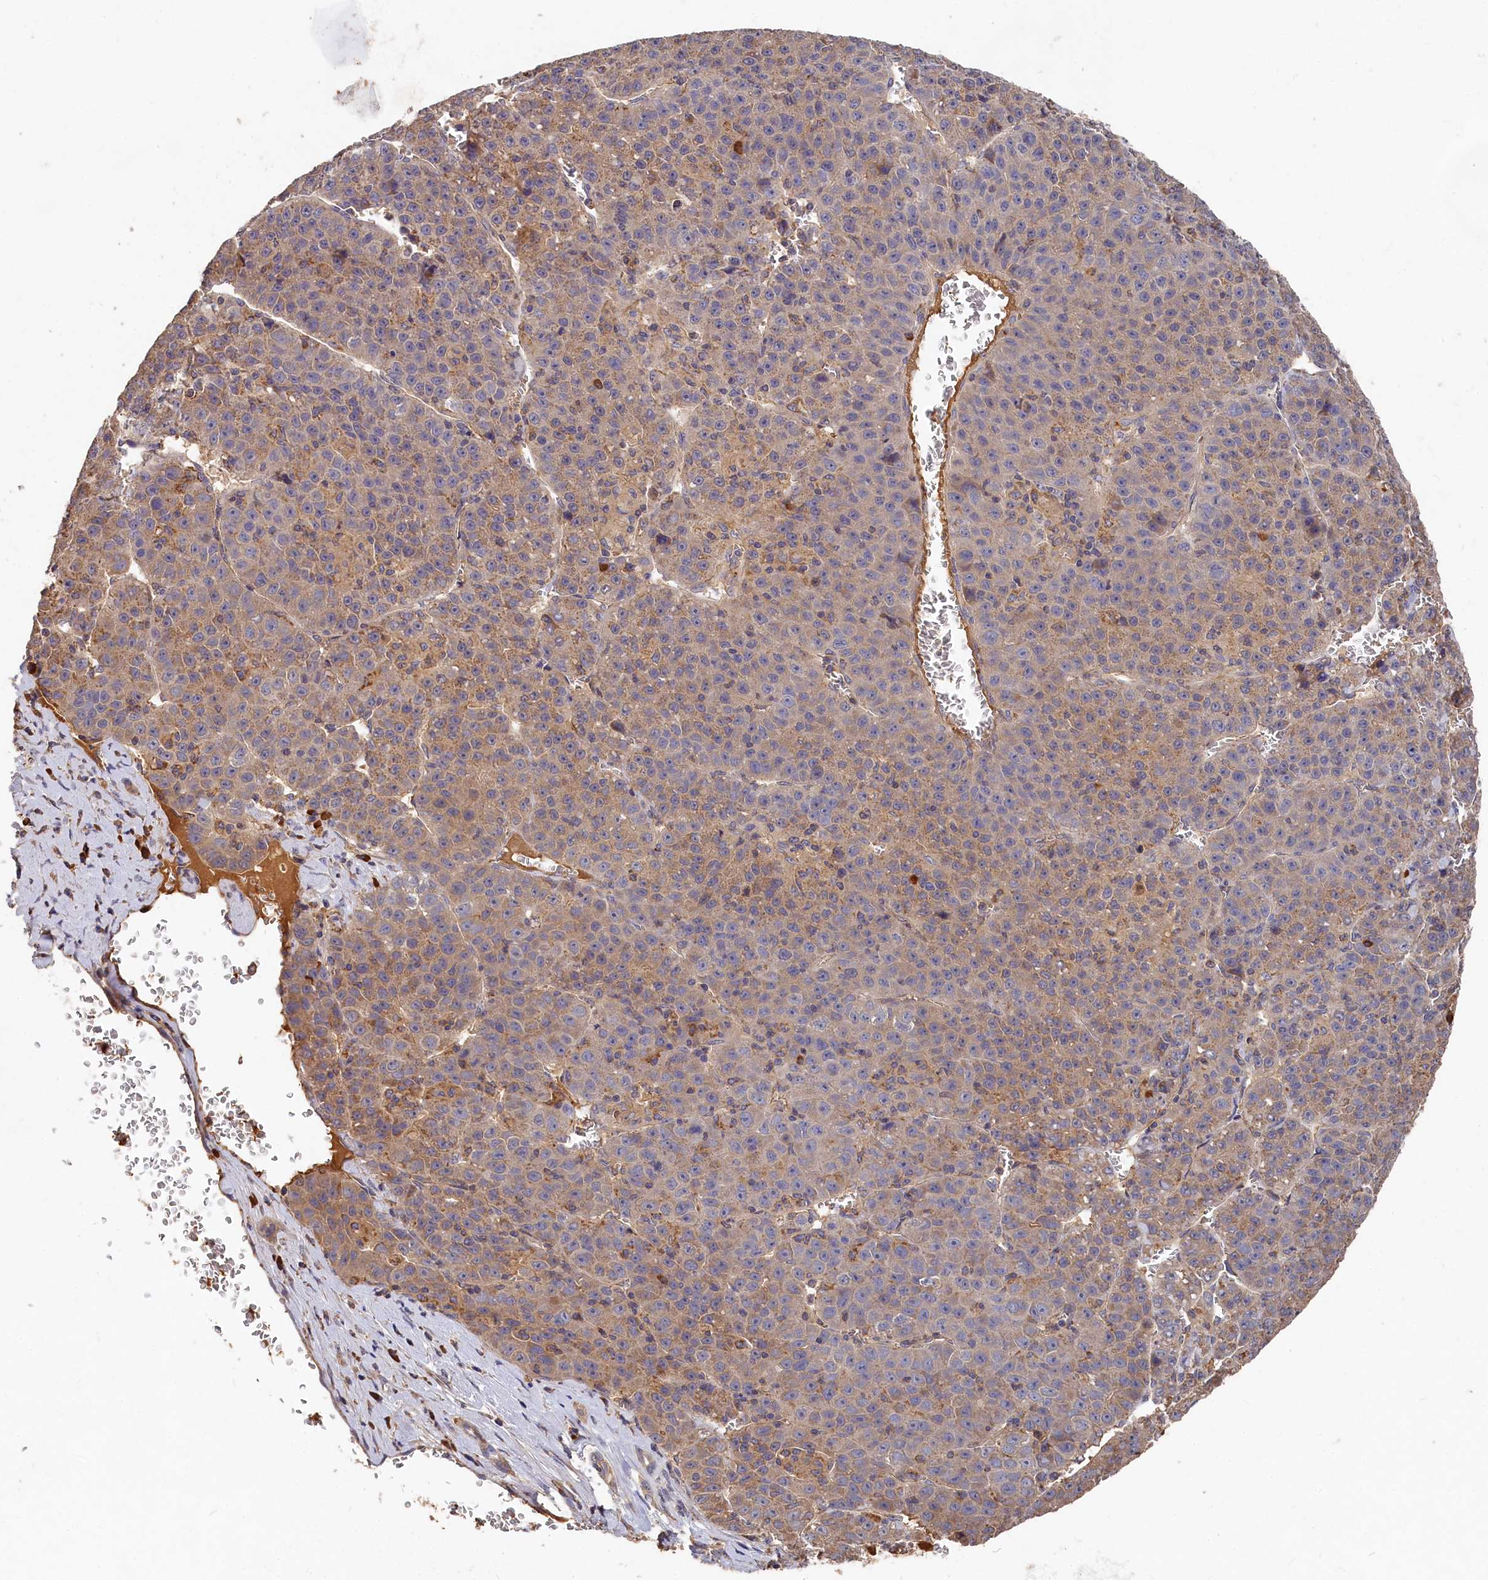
{"staining": {"intensity": "negative", "quantity": "none", "location": "none"}, "tissue": "liver cancer", "cell_type": "Tumor cells", "image_type": "cancer", "snomed": [{"axis": "morphology", "description": "Carcinoma, Hepatocellular, NOS"}, {"axis": "topography", "description": "Liver"}], "caption": "High magnification brightfield microscopy of liver hepatocellular carcinoma stained with DAB (brown) and counterstained with hematoxylin (blue): tumor cells show no significant positivity.", "gene": "DHRS11", "patient": {"sex": "female", "age": 53}}